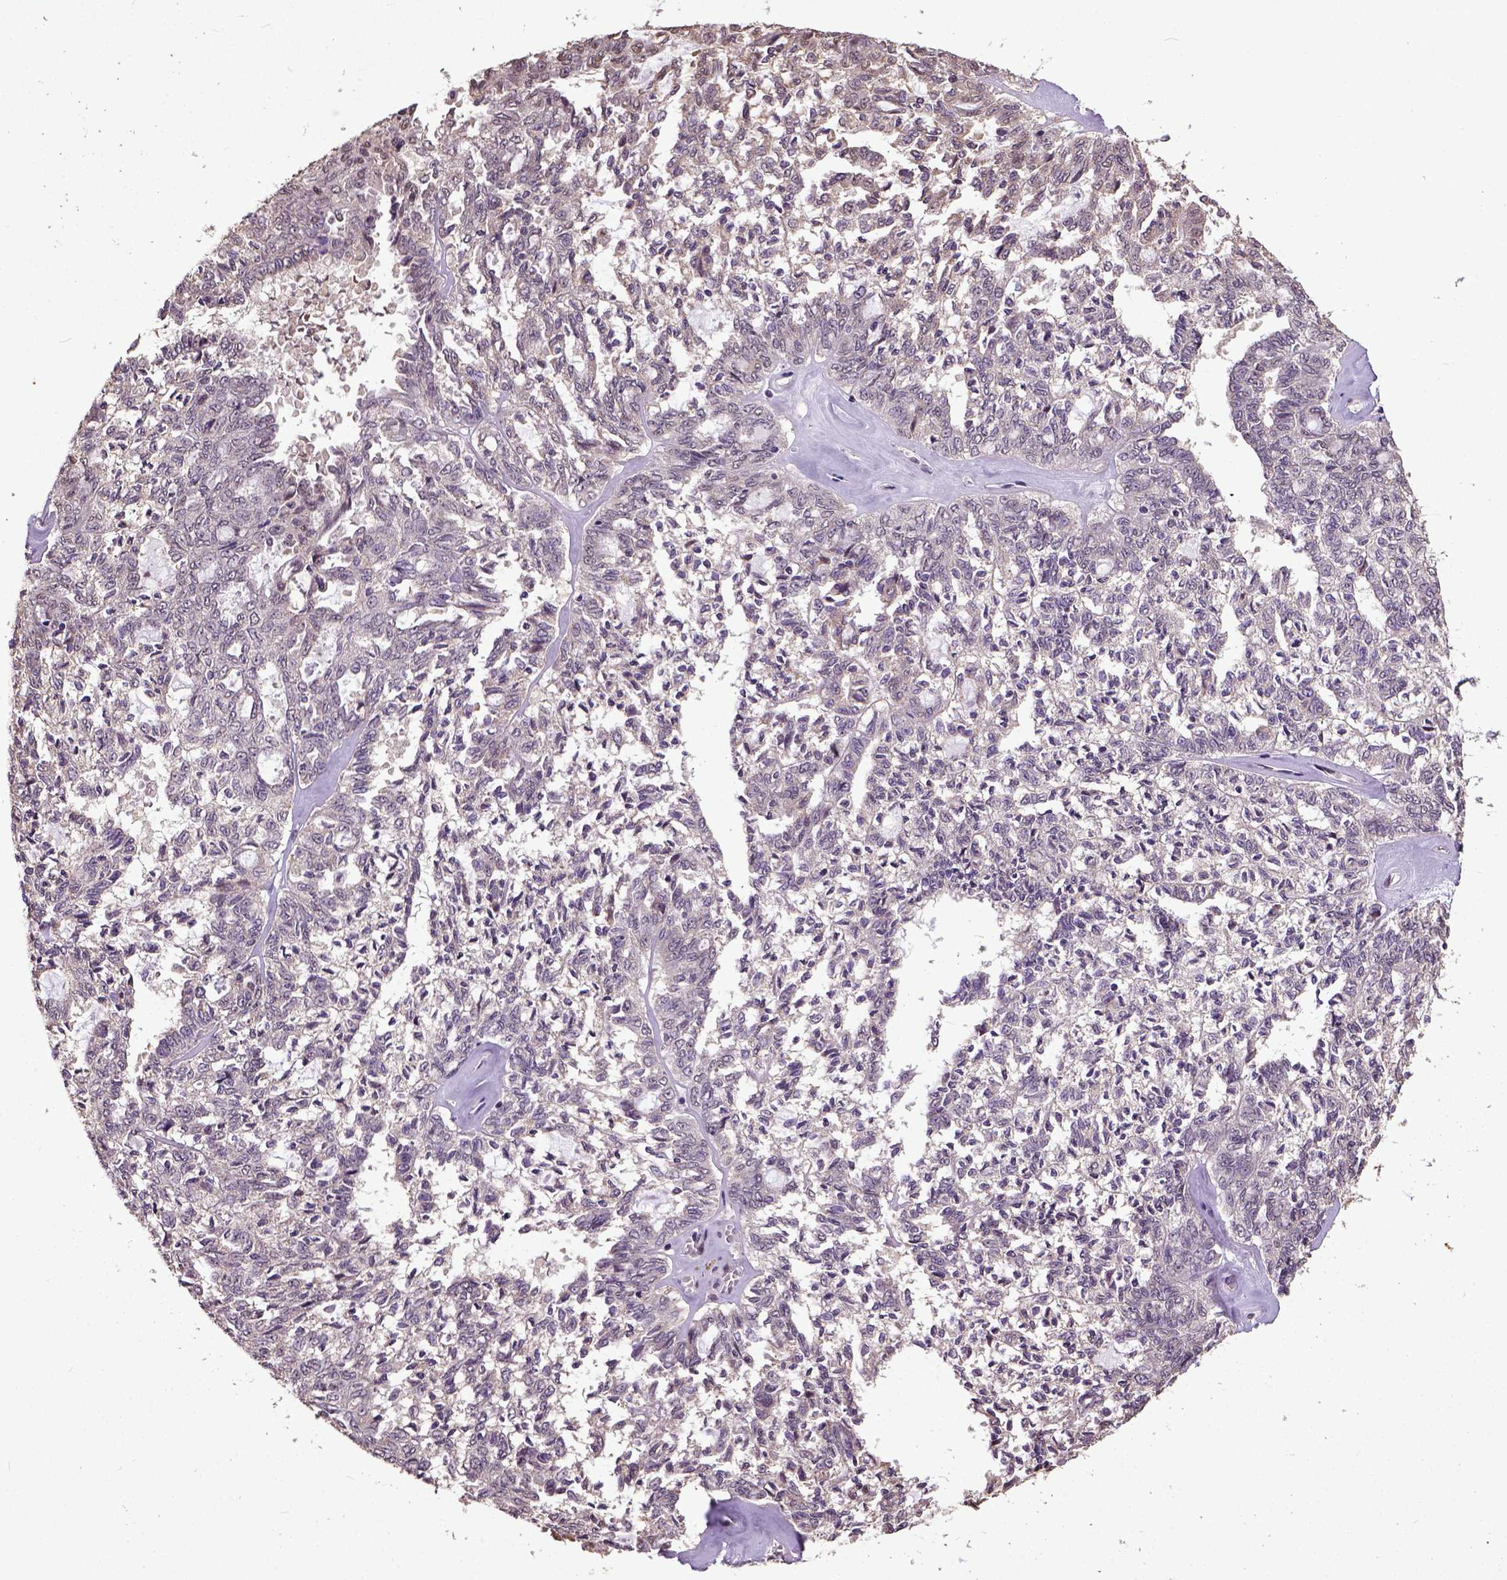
{"staining": {"intensity": "negative", "quantity": "none", "location": "none"}, "tissue": "ovarian cancer", "cell_type": "Tumor cells", "image_type": "cancer", "snomed": [{"axis": "morphology", "description": "Cystadenocarcinoma, serous, NOS"}, {"axis": "topography", "description": "Ovary"}], "caption": "This is a histopathology image of immunohistochemistry staining of ovarian cancer, which shows no positivity in tumor cells.", "gene": "UBA3", "patient": {"sex": "female", "age": 71}}